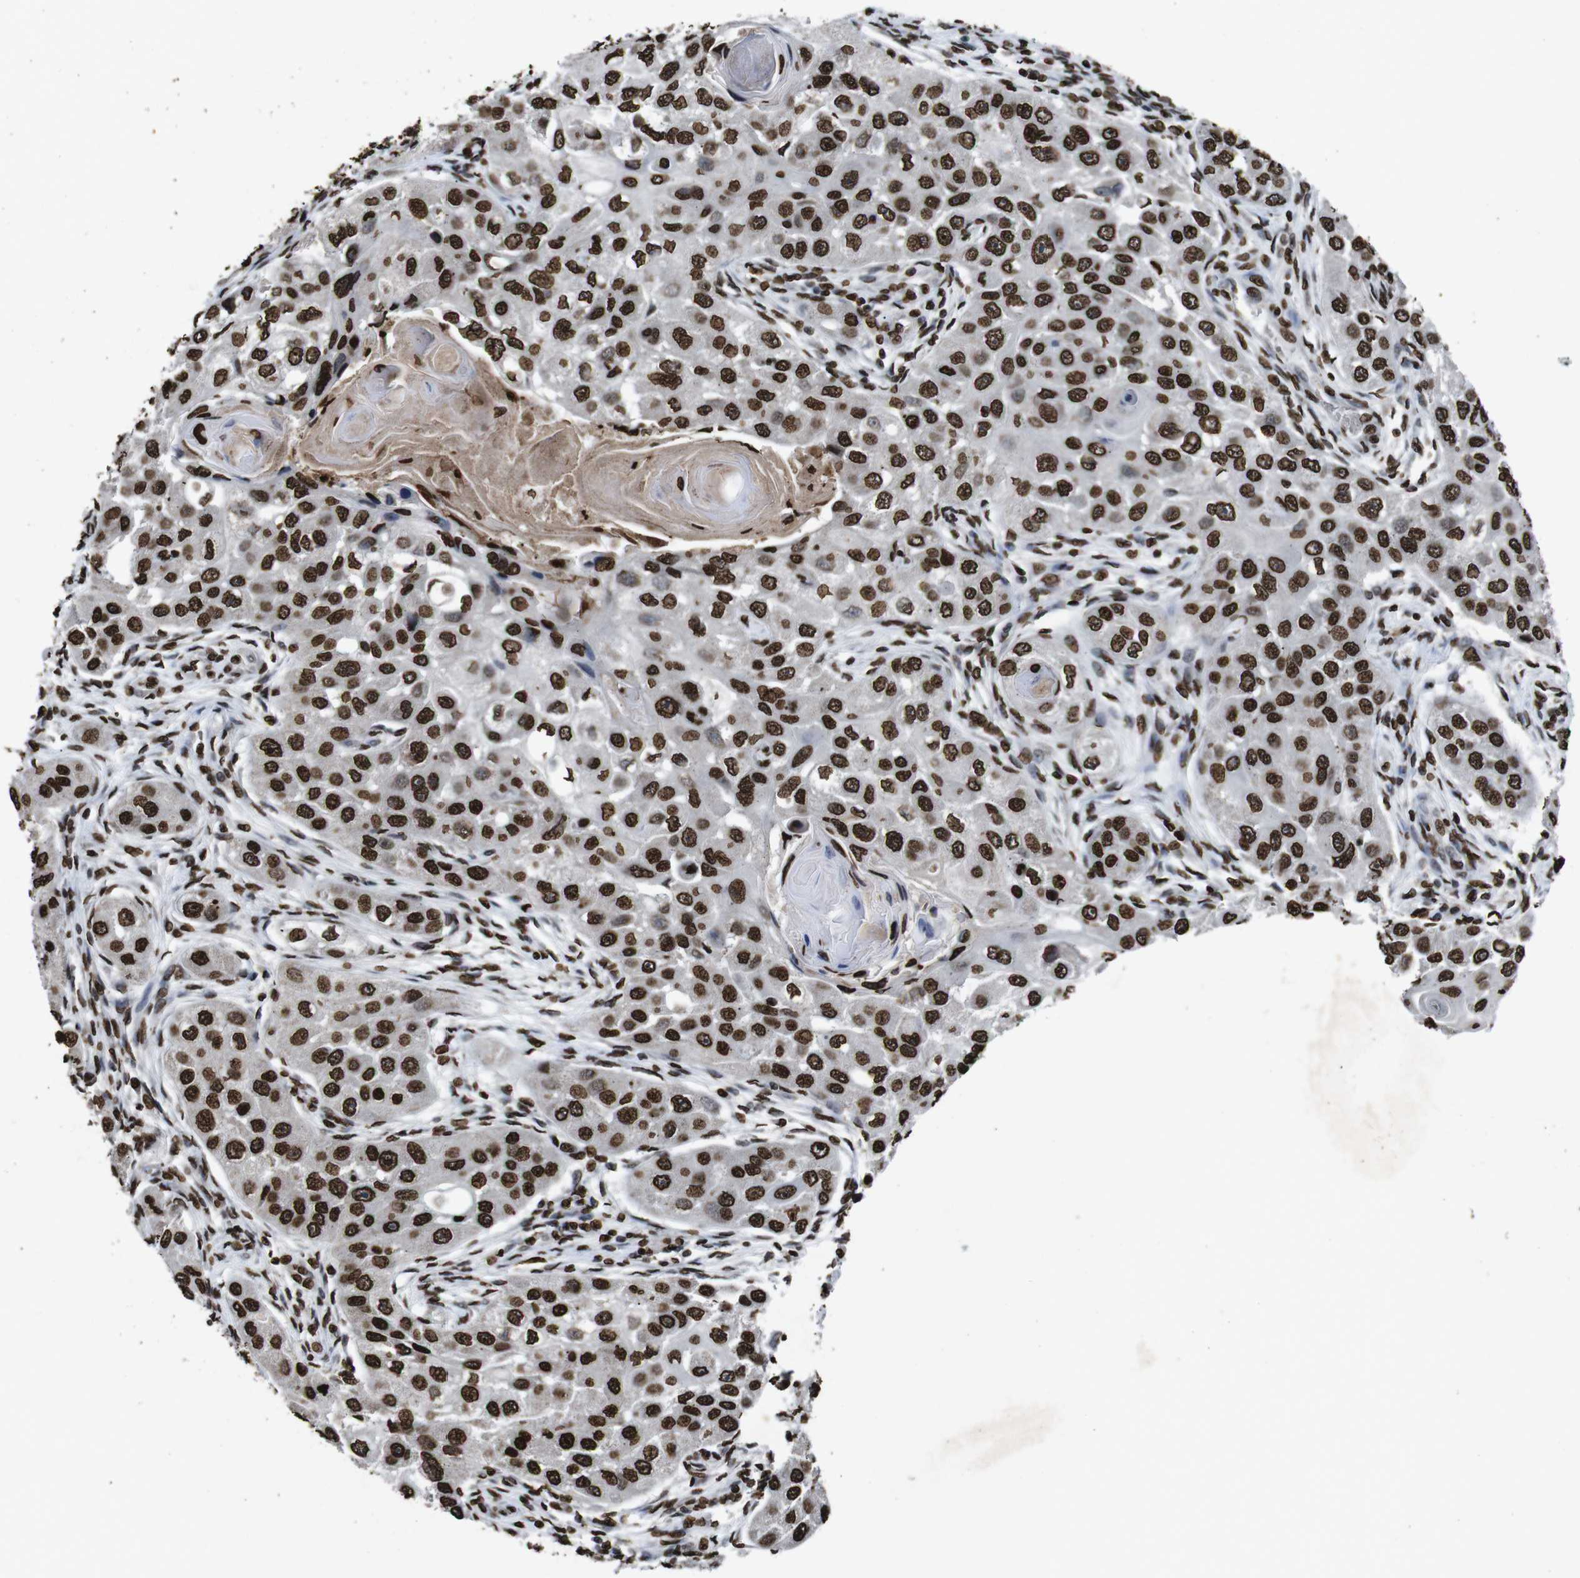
{"staining": {"intensity": "strong", "quantity": ">75%", "location": "nuclear"}, "tissue": "head and neck cancer", "cell_type": "Tumor cells", "image_type": "cancer", "snomed": [{"axis": "morphology", "description": "Normal tissue, NOS"}, {"axis": "morphology", "description": "Squamous cell carcinoma, NOS"}, {"axis": "topography", "description": "Skeletal muscle"}, {"axis": "topography", "description": "Head-Neck"}], "caption": "This is a photomicrograph of IHC staining of head and neck squamous cell carcinoma, which shows strong staining in the nuclear of tumor cells.", "gene": "MDM2", "patient": {"sex": "male", "age": 51}}